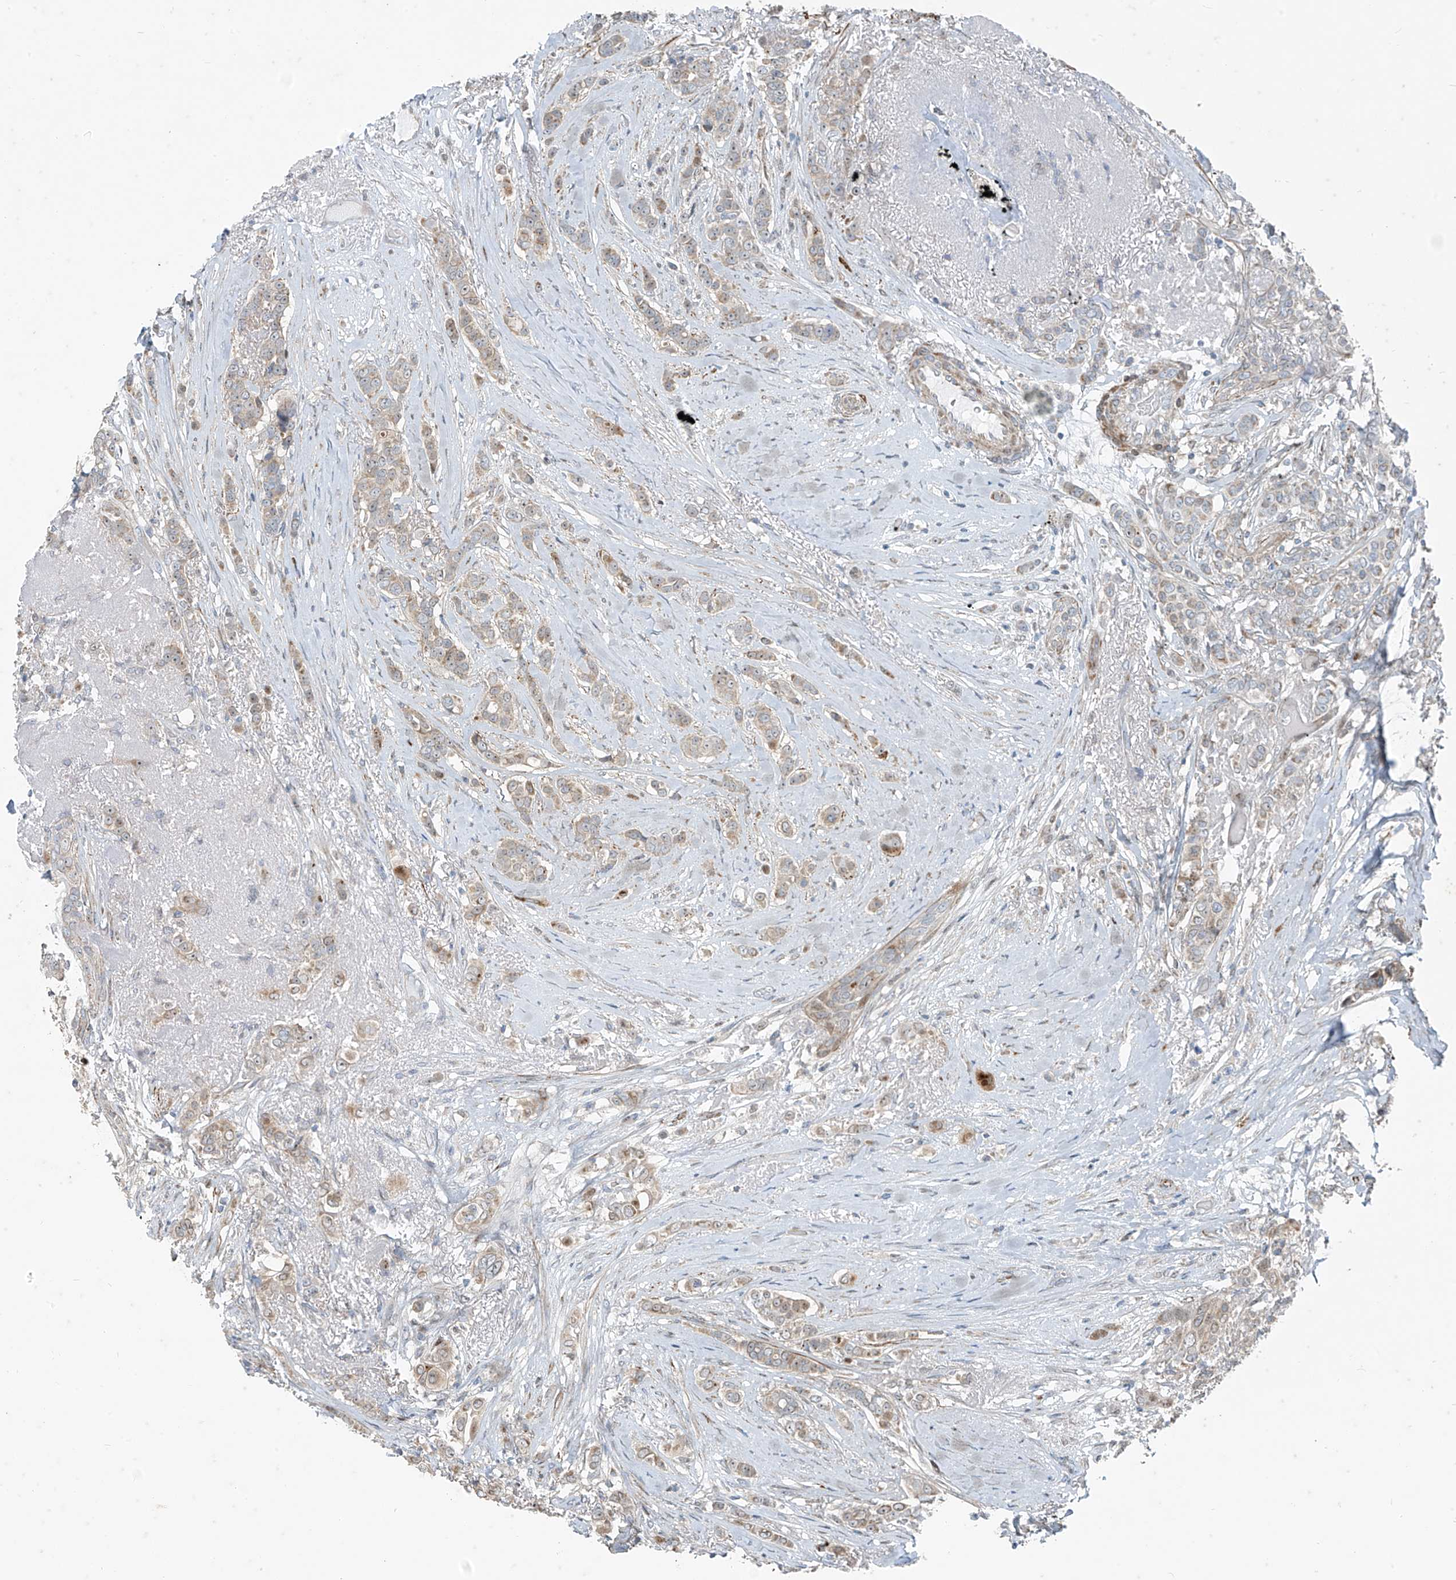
{"staining": {"intensity": "moderate", "quantity": "<25%", "location": "cytoplasmic/membranous"}, "tissue": "breast cancer", "cell_type": "Tumor cells", "image_type": "cancer", "snomed": [{"axis": "morphology", "description": "Lobular carcinoma"}, {"axis": "topography", "description": "Breast"}], "caption": "Moderate cytoplasmic/membranous protein staining is seen in approximately <25% of tumor cells in breast cancer.", "gene": "PPCS", "patient": {"sex": "female", "age": 51}}